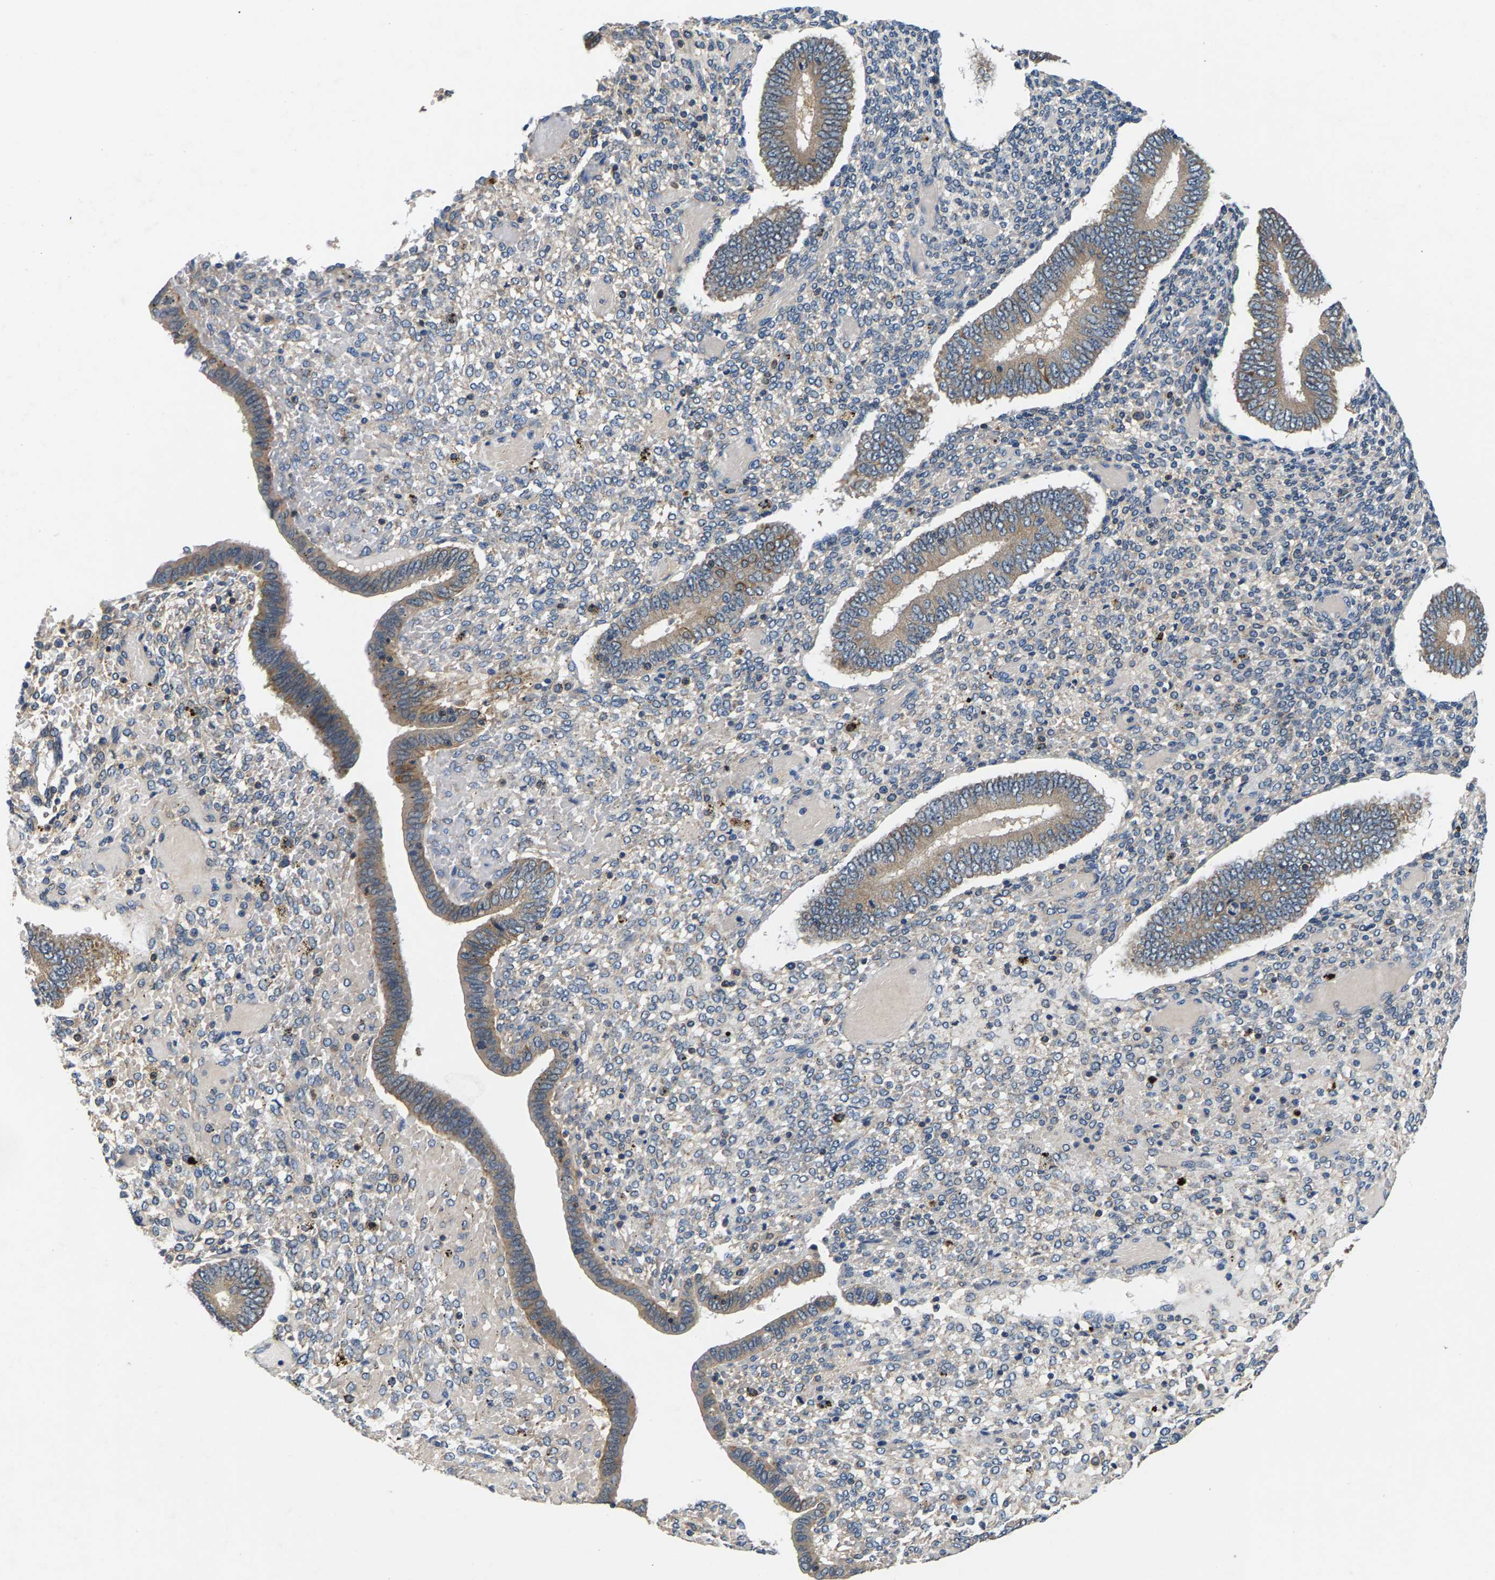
{"staining": {"intensity": "weak", "quantity": "<25%", "location": "cytoplasmic/membranous"}, "tissue": "endometrium", "cell_type": "Cells in endometrial stroma", "image_type": "normal", "snomed": [{"axis": "morphology", "description": "Normal tissue, NOS"}, {"axis": "topography", "description": "Endometrium"}], "caption": "This is a histopathology image of immunohistochemistry staining of normal endometrium, which shows no expression in cells in endometrial stroma. (DAB IHC visualized using brightfield microscopy, high magnification).", "gene": "NT5C", "patient": {"sex": "female", "age": 42}}